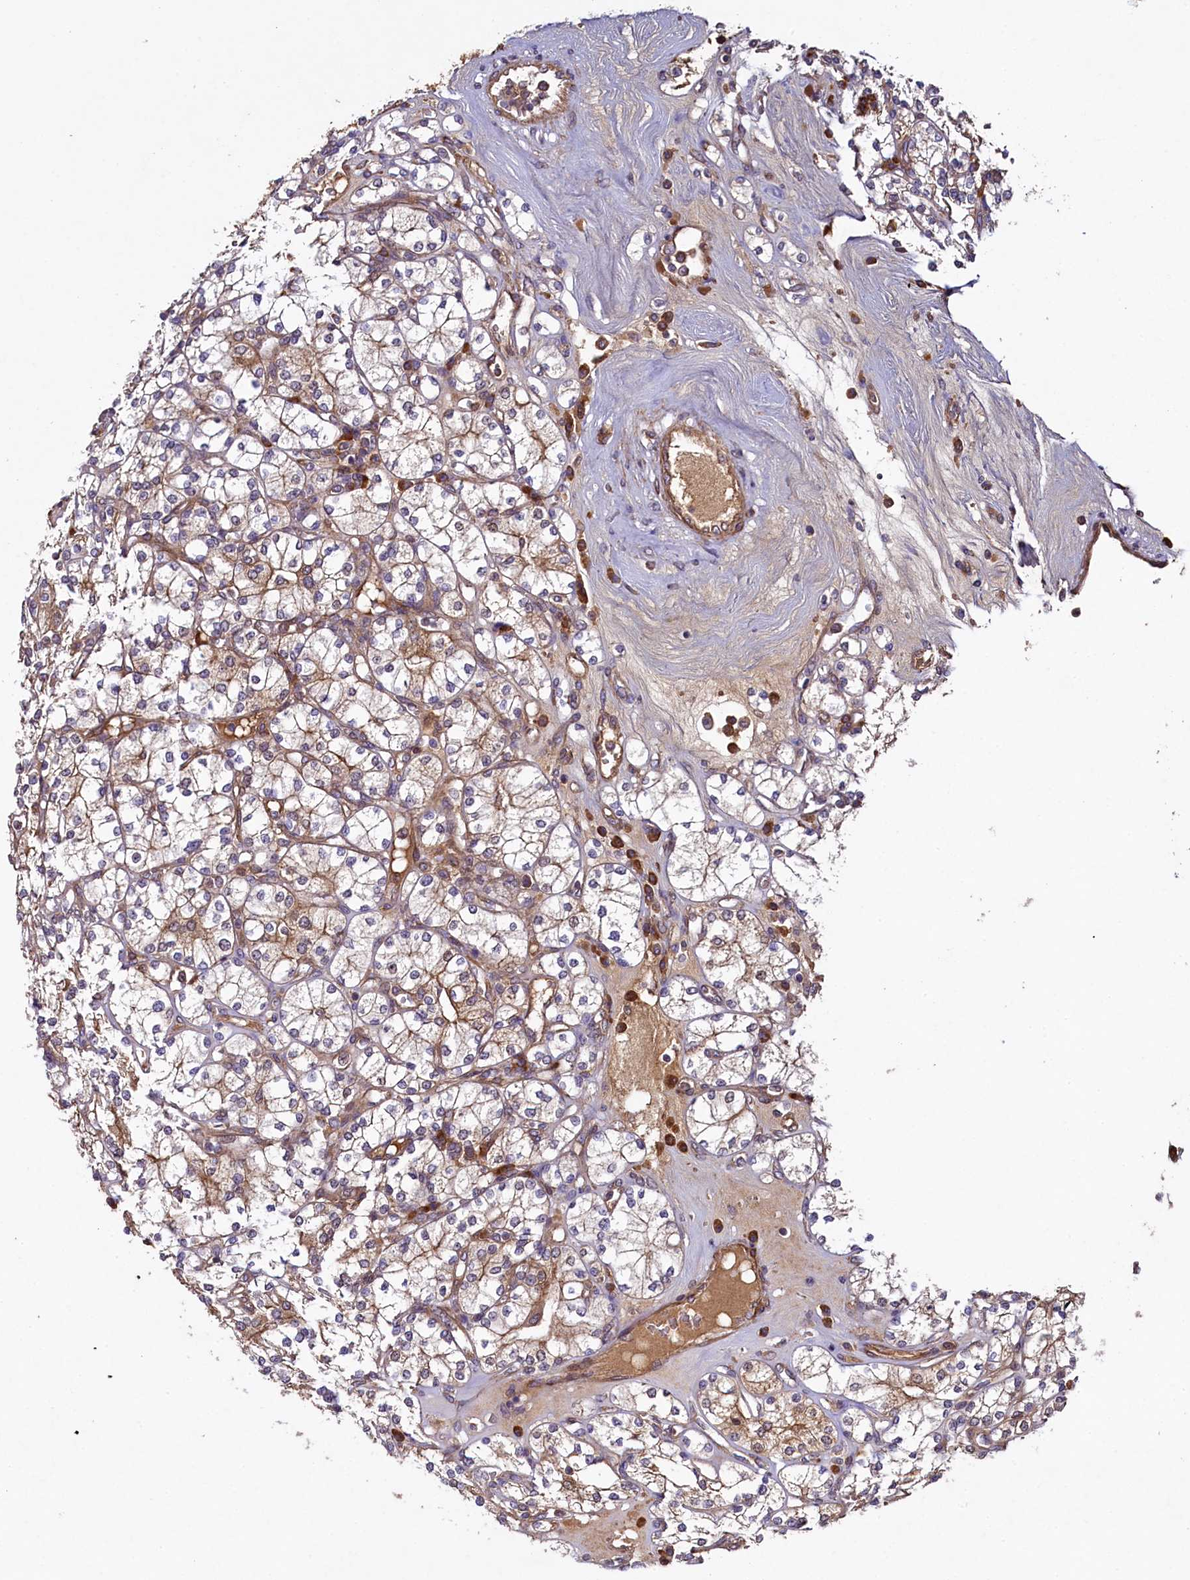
{"staining": {"intensity": "weak", "quantity": "25%-75%", "location": "cytoplasmic/membranous"}, "tissue": "renal cancer", "cell_type": "Tumor cells", "image_type": "cancer", "snomed": [{"axis": "morphology", "description": "Adenocarcinoma, NOS"}, {"axis": "topography", "description": "Kidney"}], "caption": "Renal cancer tissue displays weak cytoplasmic/membranous positivity in approximately 25%-75% of tumor cells", "gene": "CCDC102A", "patient": {"sex": "male", "age": 77}}